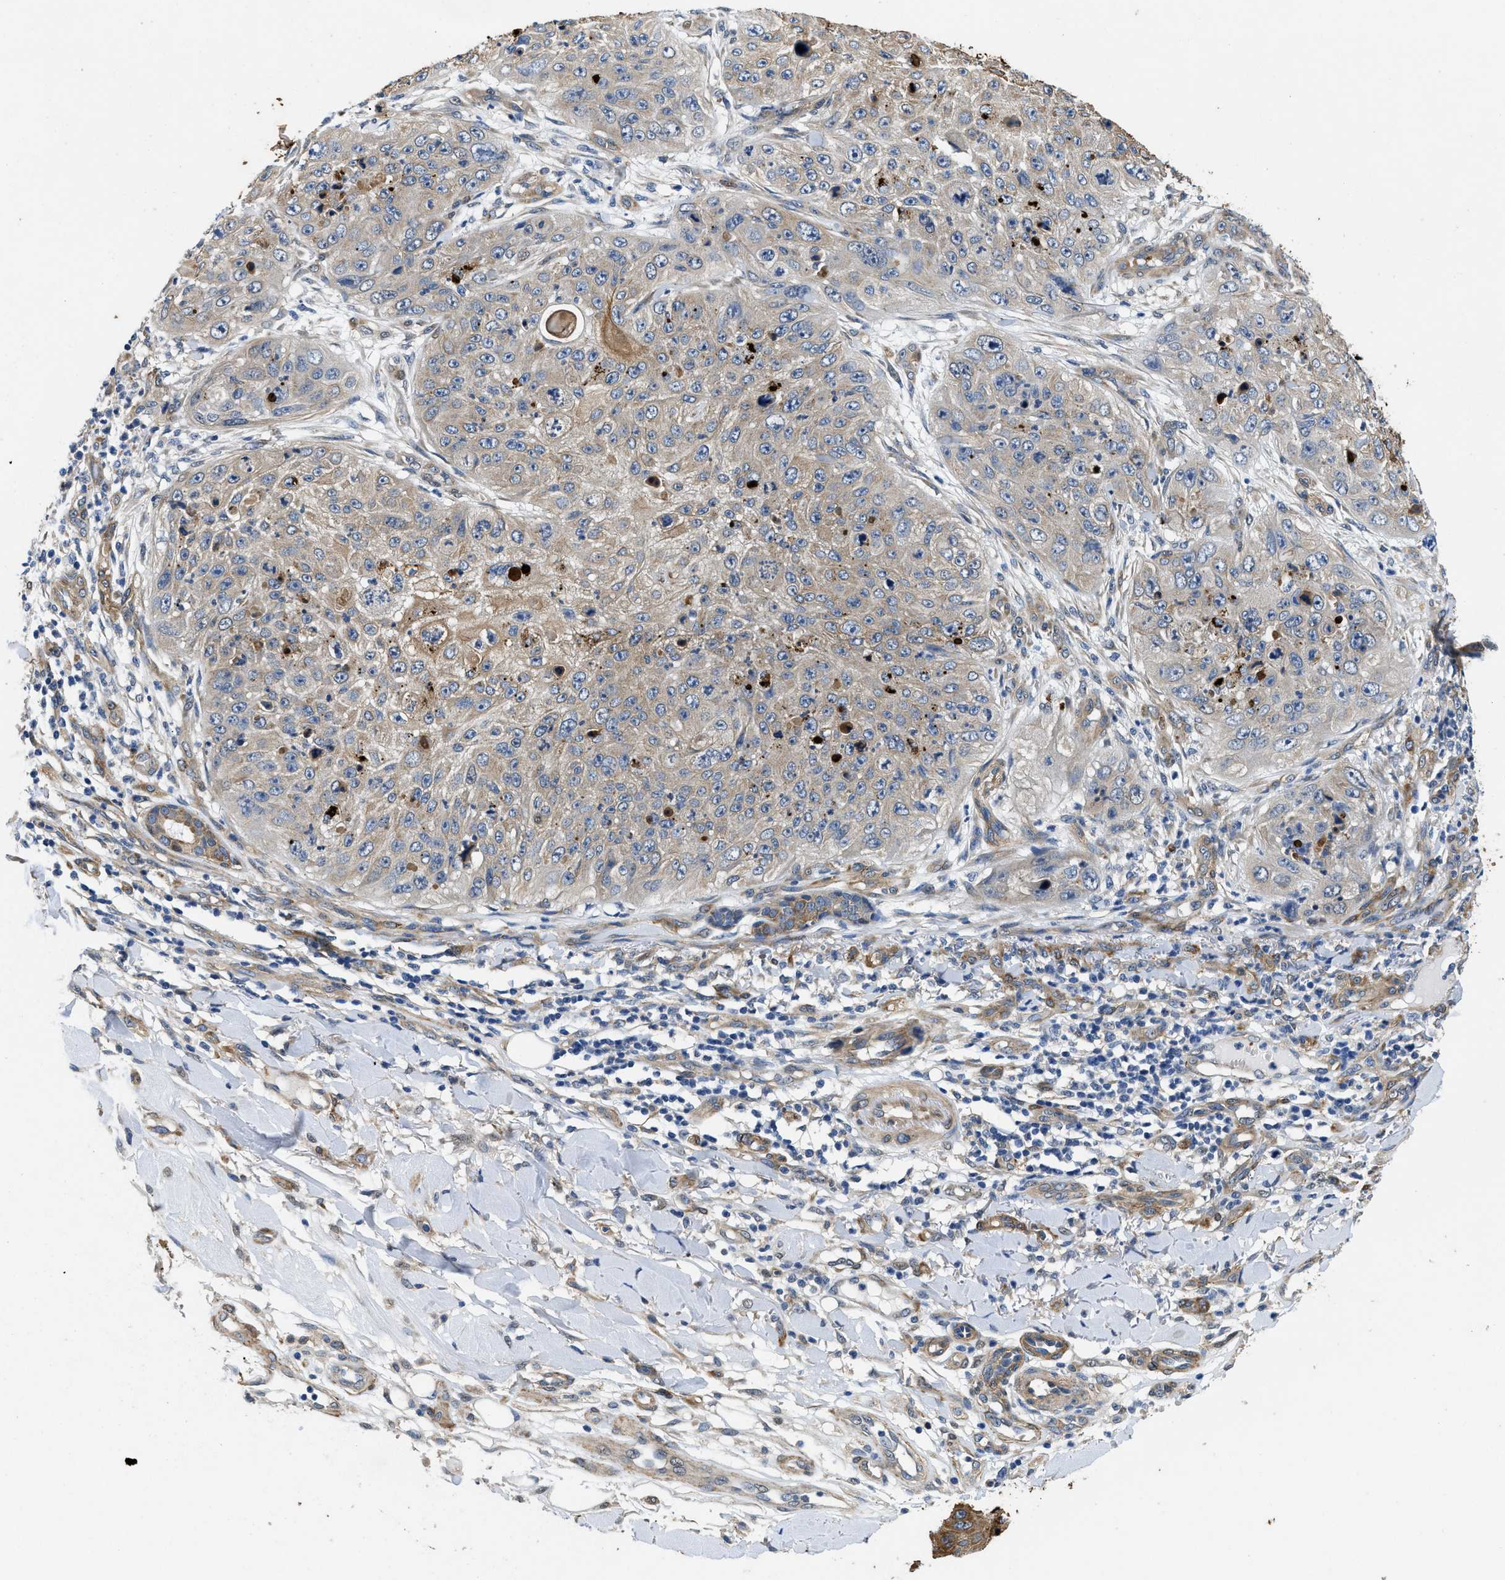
{"staining": {"intensity": "weak", "quantity": "<25%", "location": "cytoplasmic/membranous"}, "tissue": "skin cancer", "cell_type": "Tumor cells", "image_type": "cancer", "snomed": [{"axis": "morphology", "description": "Squamous cell carcinoma, NOS"}, {"axis": "topography", "description": "Skin"}], "caption": "Tumor cells are negative for brown protein staining in skin cancer.", "gene": "RAPH1", "patient": {"sex": "female", "age": 80}}